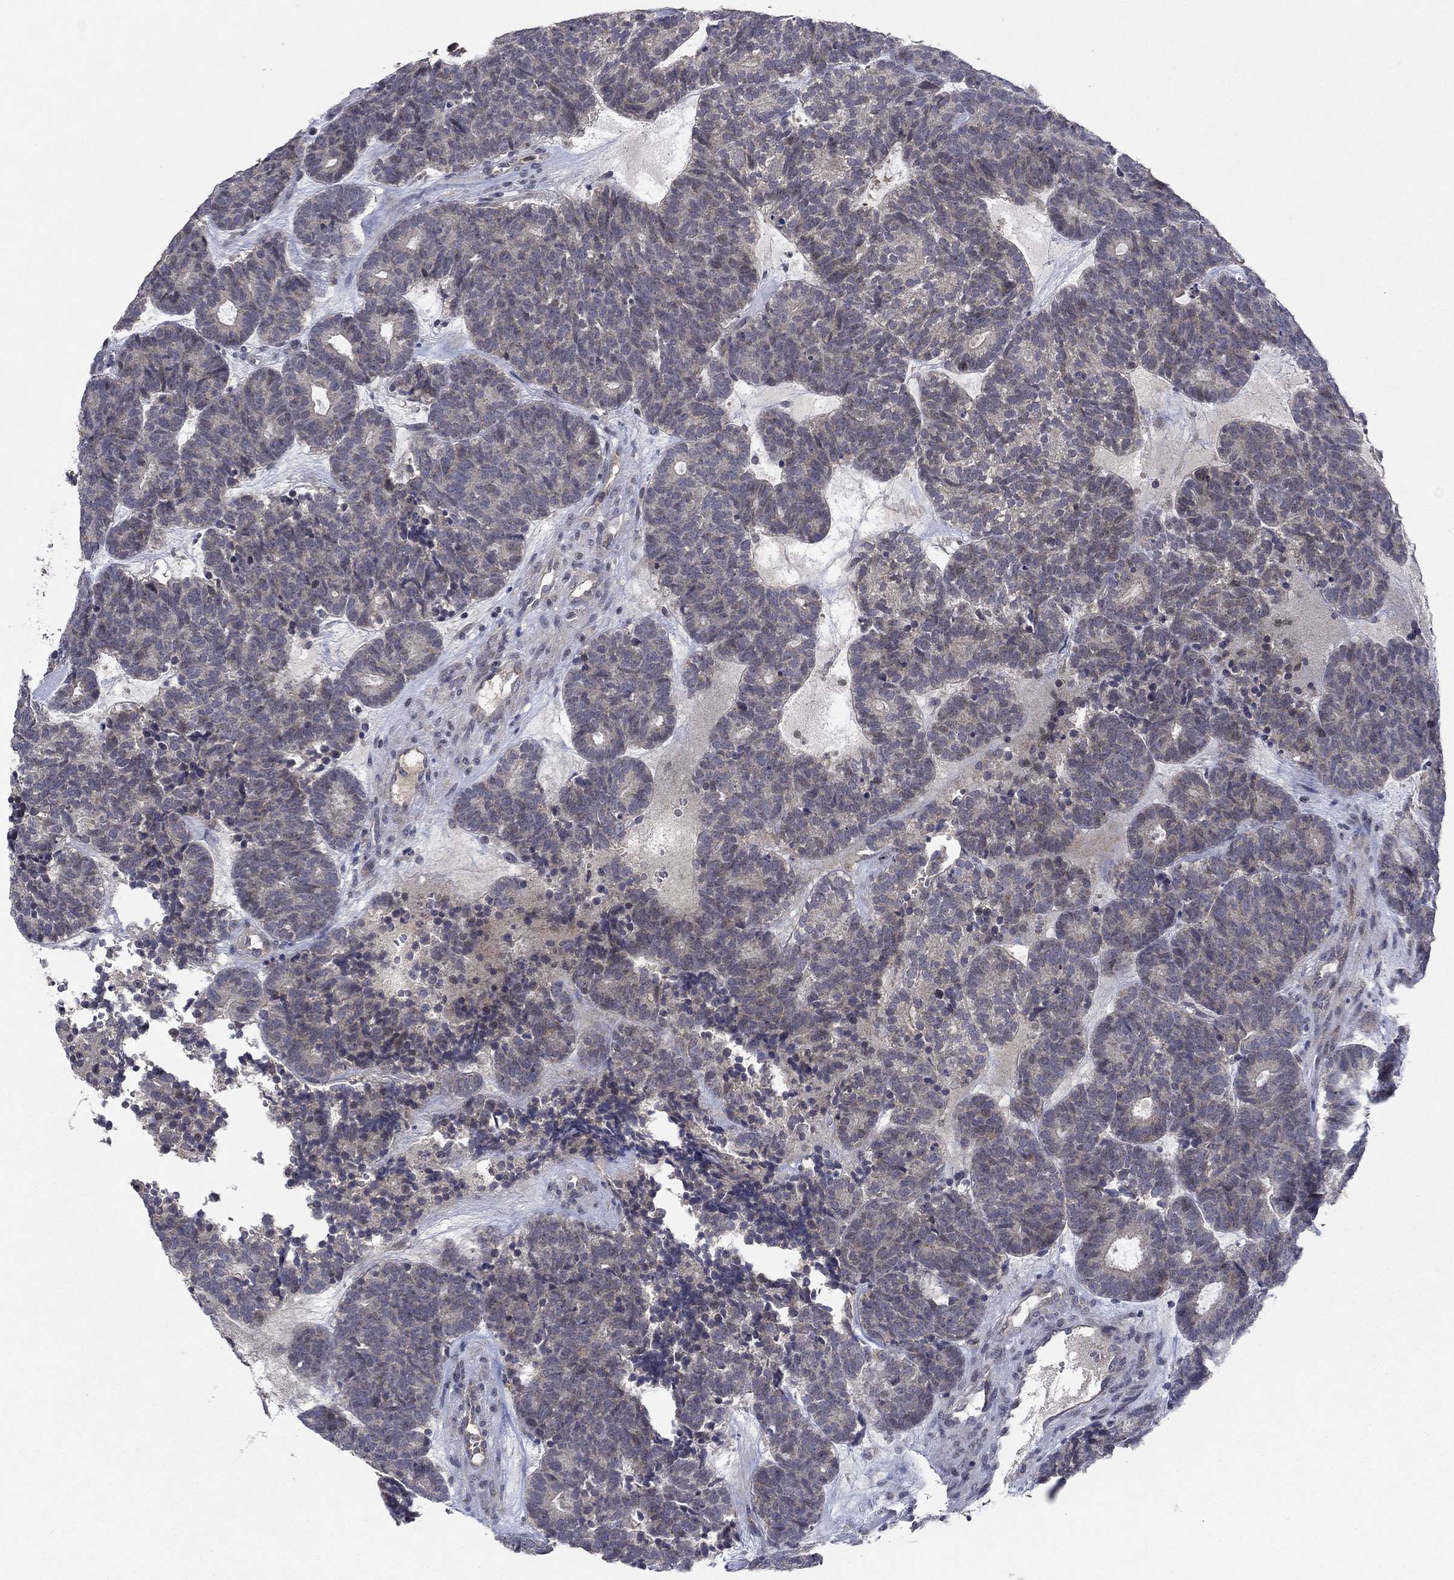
{"staining": {"intensity": "negative", "quantity": "none", "location": "none"}, "tissue": "head and neck cancer", "cell_type": "Tumor cells", "image_type": "cancer", "snomed": [{"axis": "morphology", "description": "Adenocarcinoma, NOS"}, {"axis": "topography", "description": "Head-Neck"}], "caption": "Immunohistochemical staining of human head and neck cancer (adenocarcinoma) shows no significant staining in tumor cells. (Stains: DAB (3,3'-diaminobenzidine) IHC with hematoxylin counter stain, Microscopy: brightfield microscopy at high magnification).", "gene": "IL4", "patient": {"sex": "female", "age": 81}}